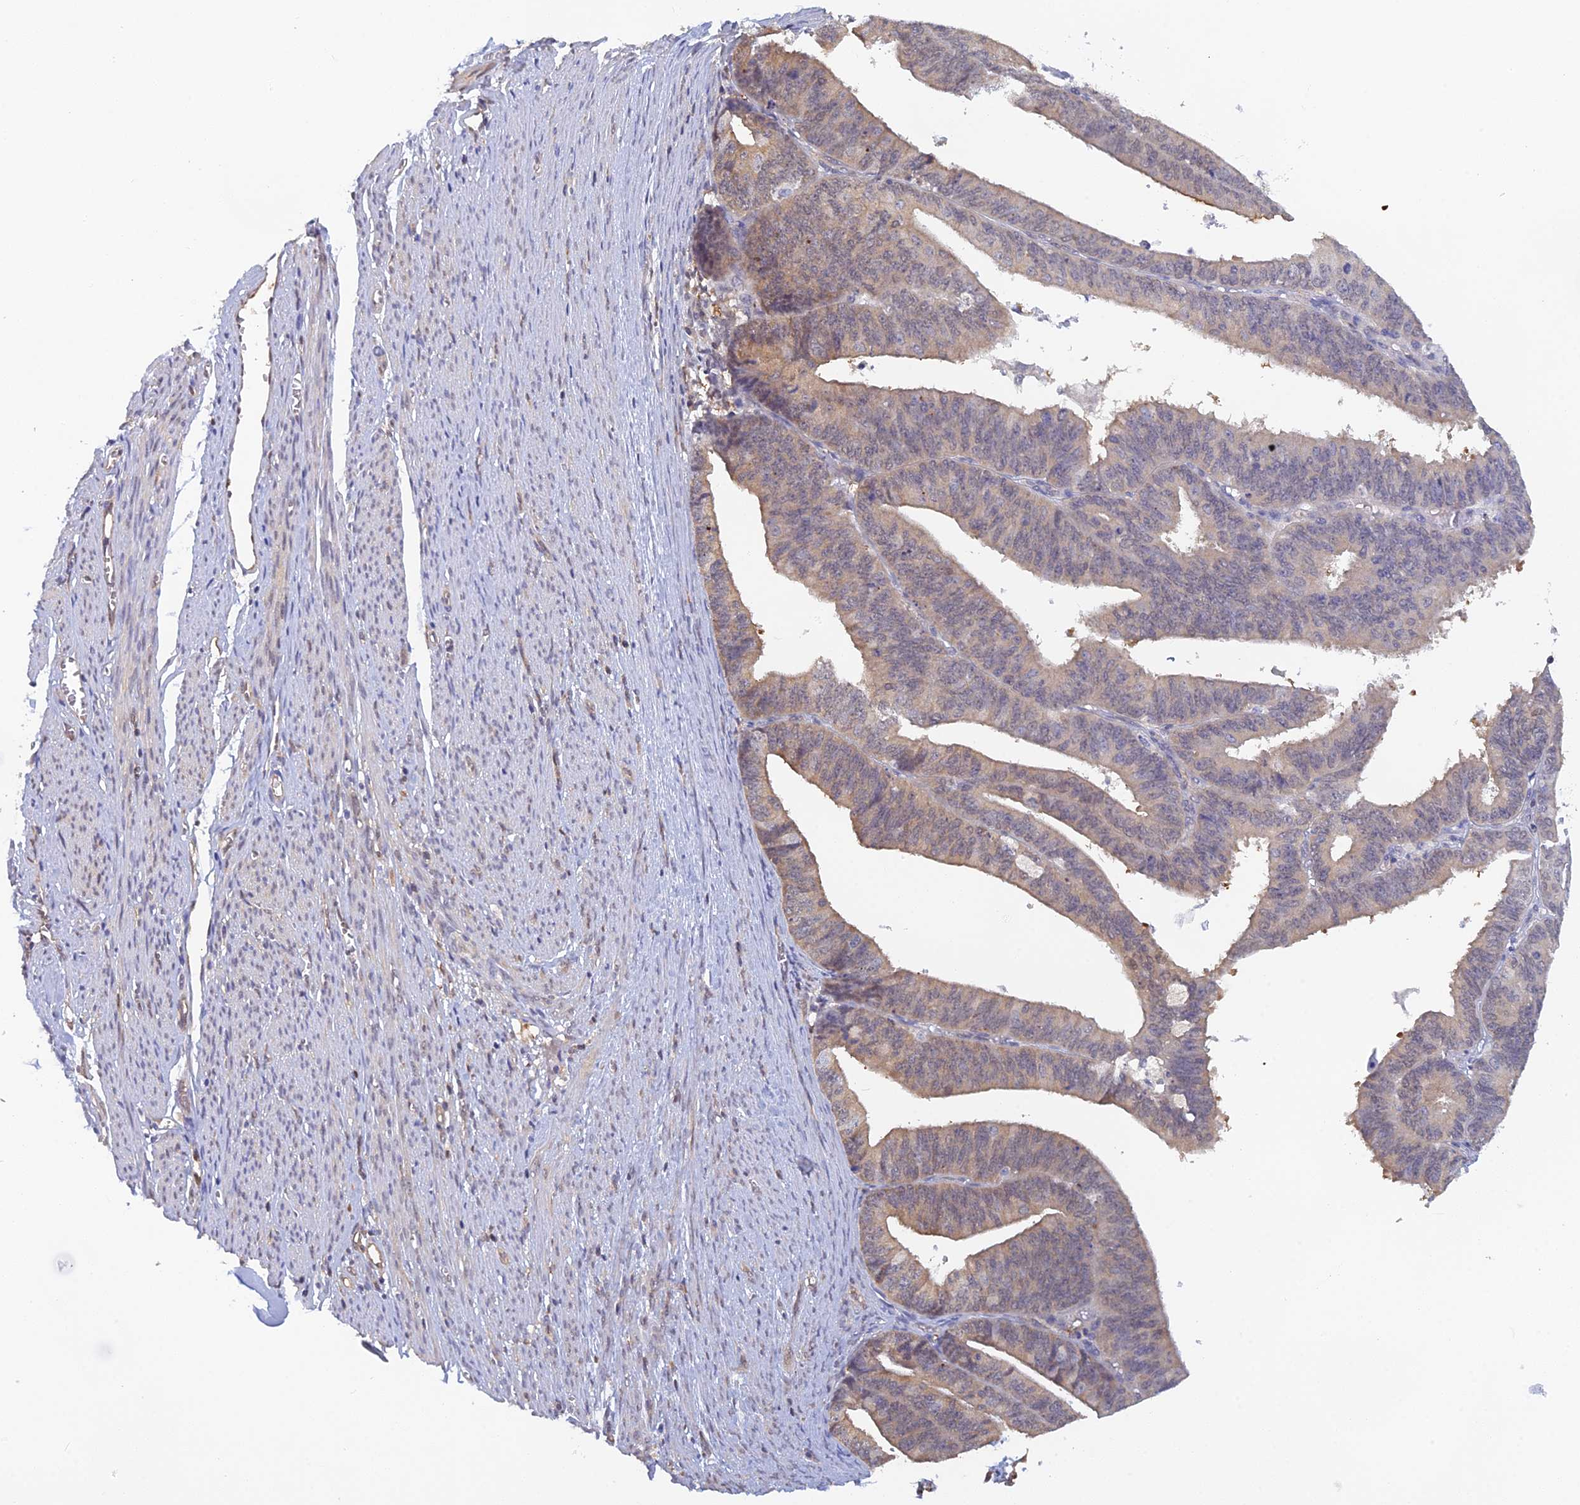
{"staining": {"intensity": "weak", "quantity": "25%-75%", "location": "cytoplasmic/membranous"}, "tissue": "endometrial cancer", "cell_type": "Tumor cells", "image_type": "cancer", "snomed": [{"axis": "morphology", "description": "Adenocarcinoma, NOS"}, {"axis": "topography", "description": "Endometrium"}], "caption": "Immunohistochemistry histopathology image of neoplastic tissue: endometrial adenocarcinoma stained using immunohistochemistry shows low levels of weak protein expression localized specifically in the cytoplasmic/membranous of tumor cells, appearing as a cytoplasmic/membranous brown color.", "gene": "HINT1", "patient": {"sex": "female", "age": 73}}